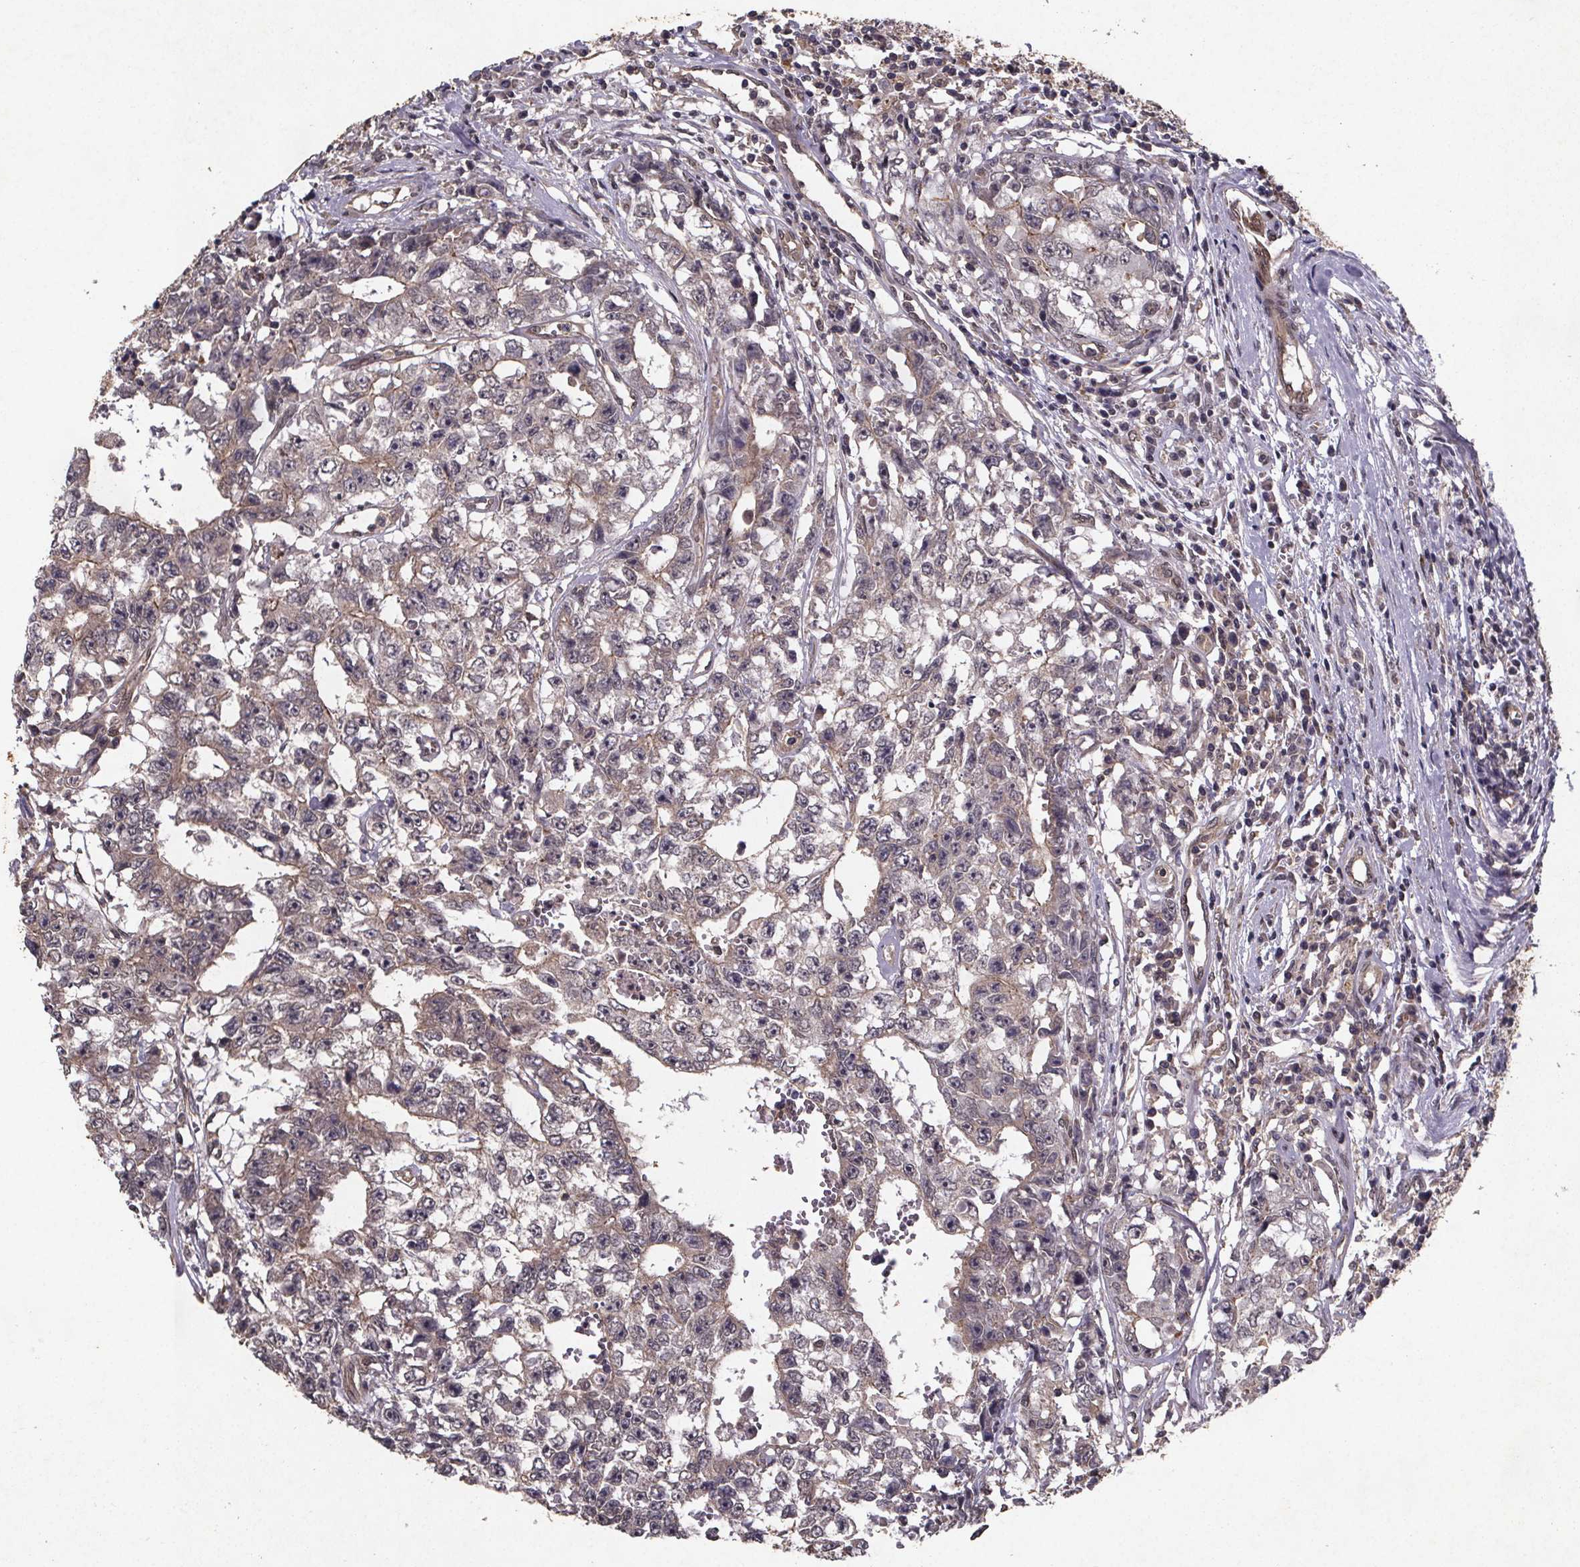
{"staining": {"intensity": "weak", "quantity": "<25%", "location": "cytoplasmic/membranous"}, "tissue": "testis cancer", "cell_type": "Tumor cells", "image_type": "cancer", "snomed": [{"axis": "morphology", "description": "Carcinoma, Embryonal, NOS"}, {"axis": "topography", "description": "Testis"}], "caption": "Immunohistochemical staining of human testis cancer reveals no significant positivity in tumor cells.", "gene": "PIERCE2", "patient": {"sex": "male", "age": 36}}